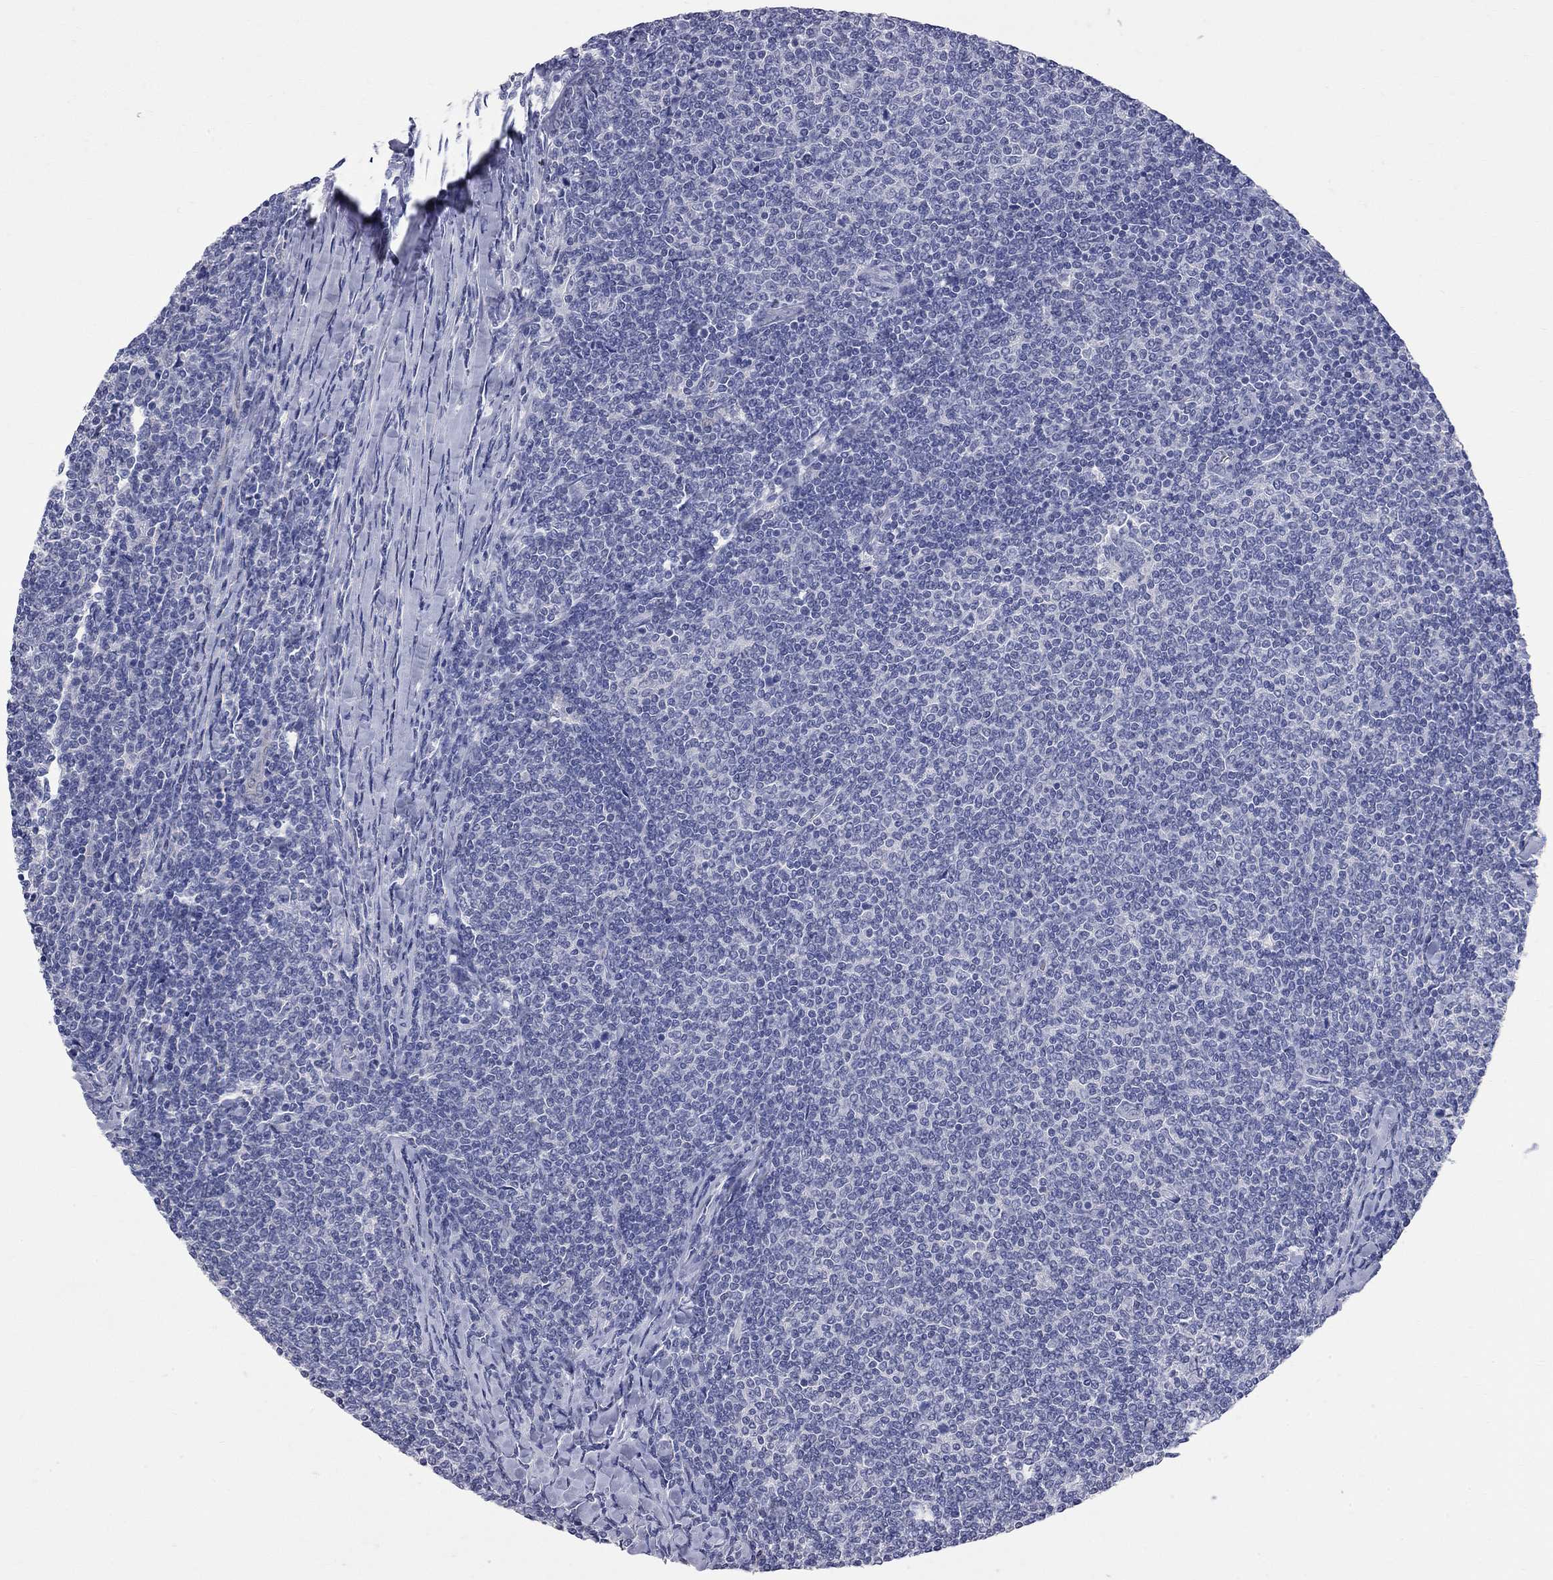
{"staining": {"intensity": "negative", "quantity": "none", "location": "none"}, "tissue": "lymphoma", "cell_type": "Tumor cells", "image_type": "cancer", "snomed": [{"axis": "morphology", "description": "Malignant lymphoma, non-Hodgkin's type, Low grade"}, {"axis": "topography", "description": "Lymph node"}], "caption": "This is an IHC photomicrograph of malignant lymphoma, non-Hodgkin's type (low-grade). There is no expression in tumor cells.", "gene": "FAM221B", "patient": {"sex": "male", "age": 52}}